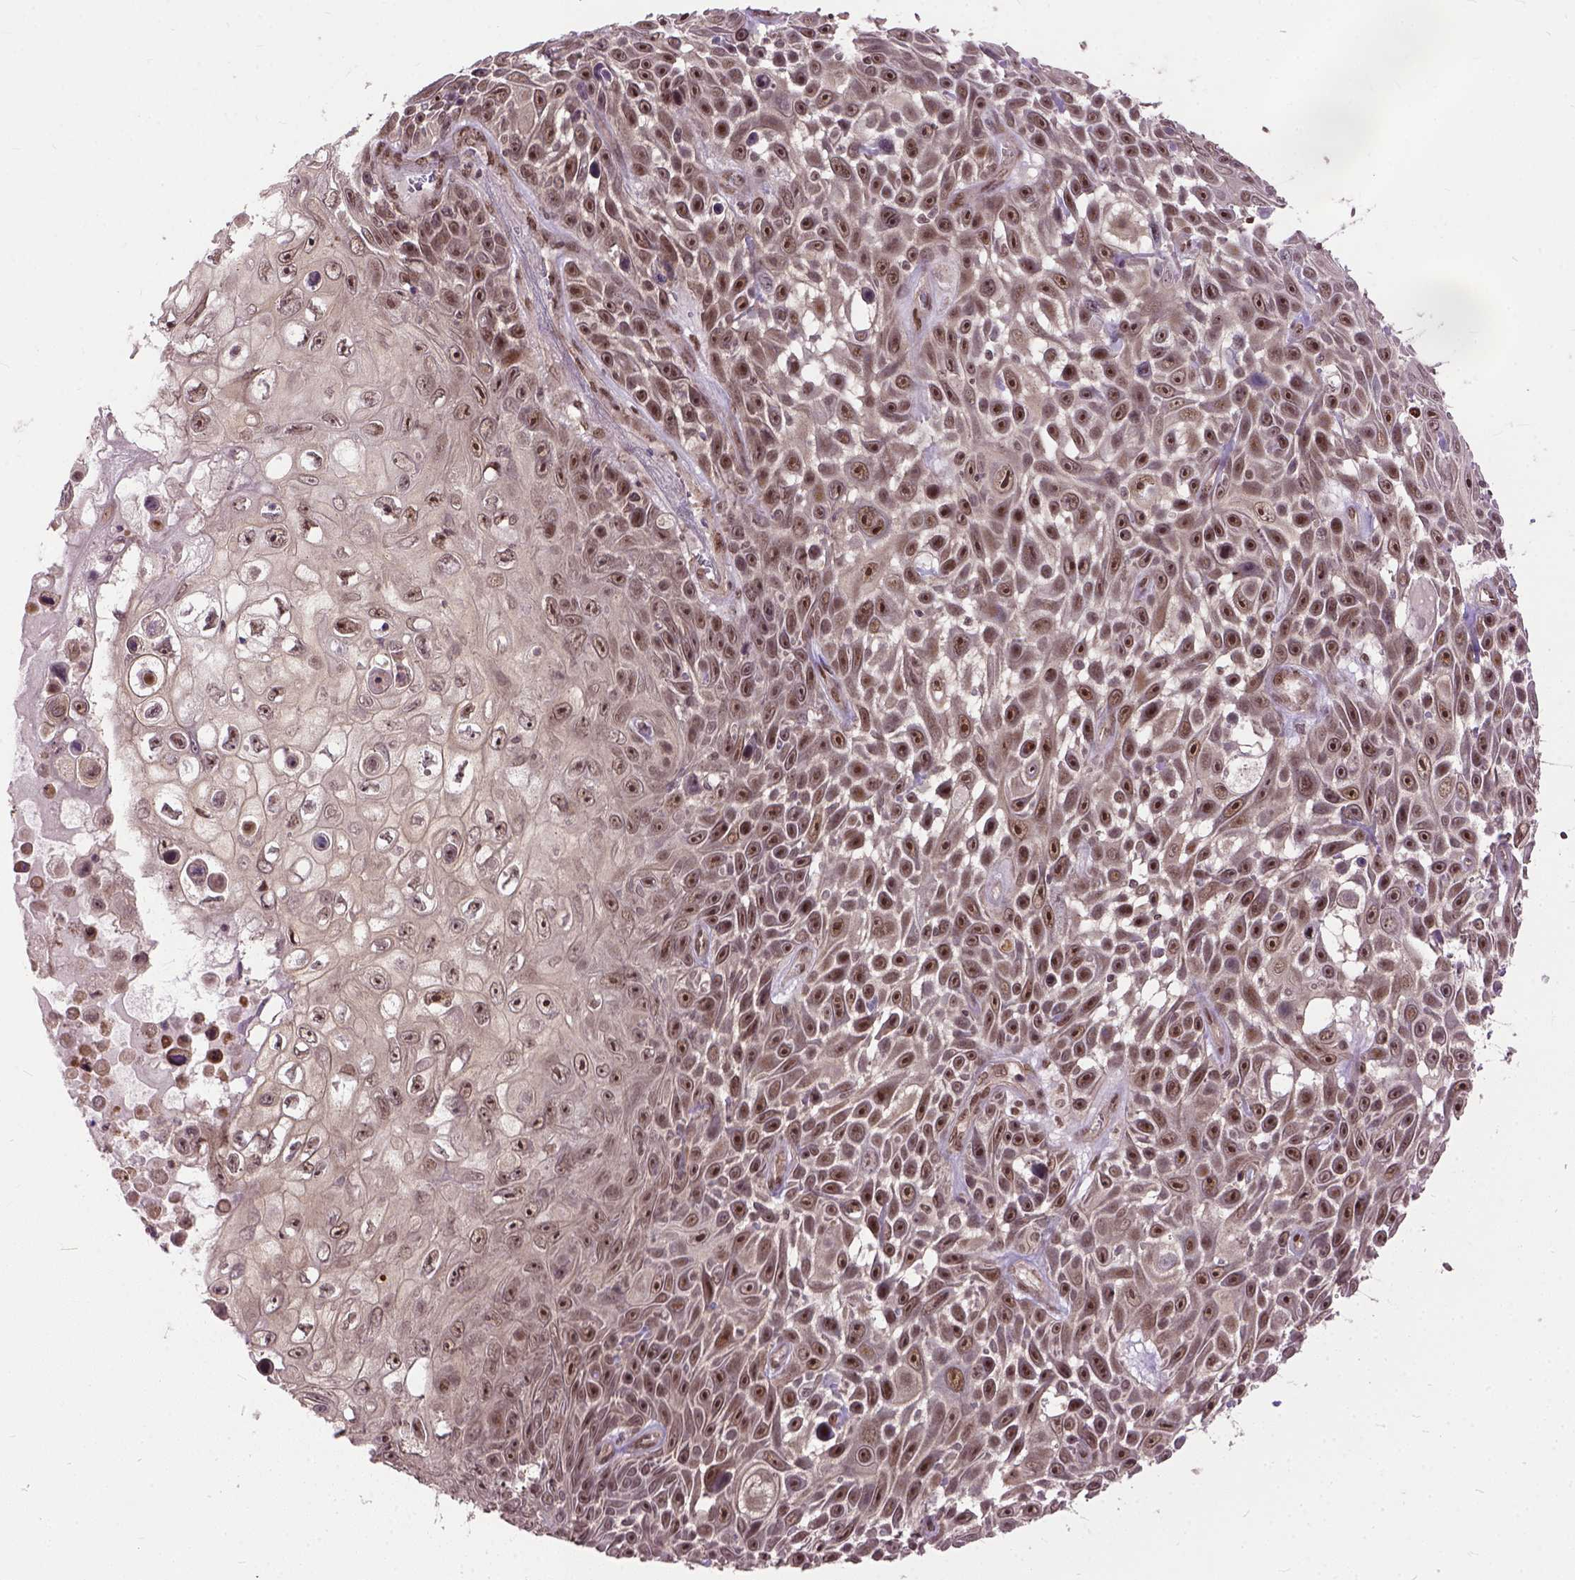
{"staining": {"intensity": "moderate", "quantity": ">75%", "location": "nuclear"}, "tissue": "skin cancer", "cell_type": "Tumor cells", "image_type": "cancer", "snomed": [{"axis": "morphology", "description": "Squamous cell carcinoma, NOS"}, {"axis": "topography", "description": "Skin"}], "caption": "A histopathology image of human skin squamous cell carcinoma stained for a protein demonstrates moderate nuclear brown staining in tumor cells. The staining is performed using DAB brown chromogen to label protein expression. The nuclei are counter-stained blue using hematoxylin.", "gene": "ZNF630", "patient": {"sex": "male", "age": 82}}